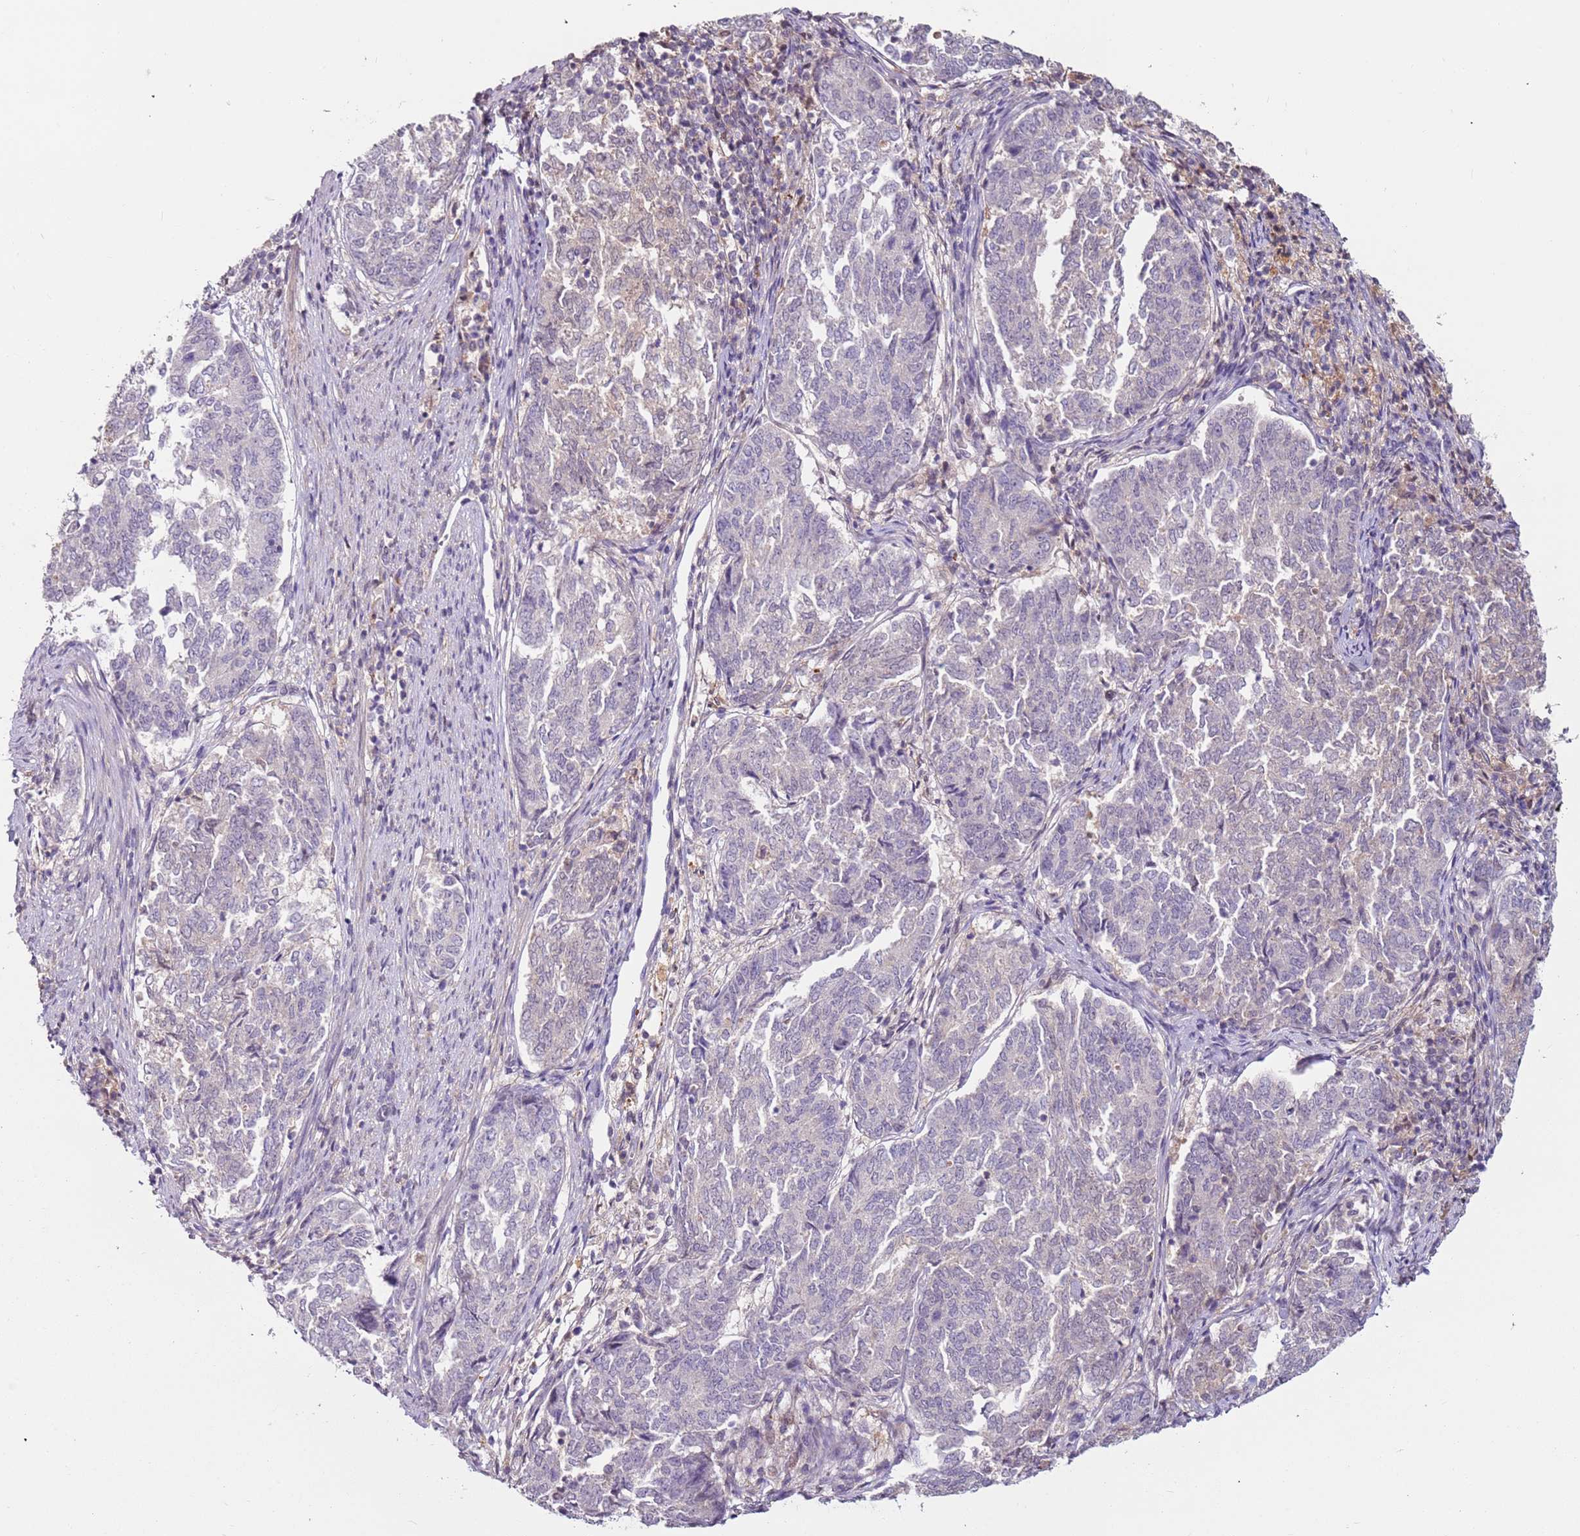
{"staining": {"intensity": "negative", "quantity": "none", "location": "none"}, "tissue": "endometrial cancer", "cell_type": "Tumor cells", "image_type": "cancer", "snomed": [{"axis": "morphology", "description": "Adenocarcinoma, NOS"}, {"axis": "topography", "description": "Endometrium"}], "caption": "Micrograph shows no protein staining in tumor cells of endometrial cancer (adenocarcinoma) tissue.", "gene": "MDH1", "patient": {"sex": "female", "age": 80}}